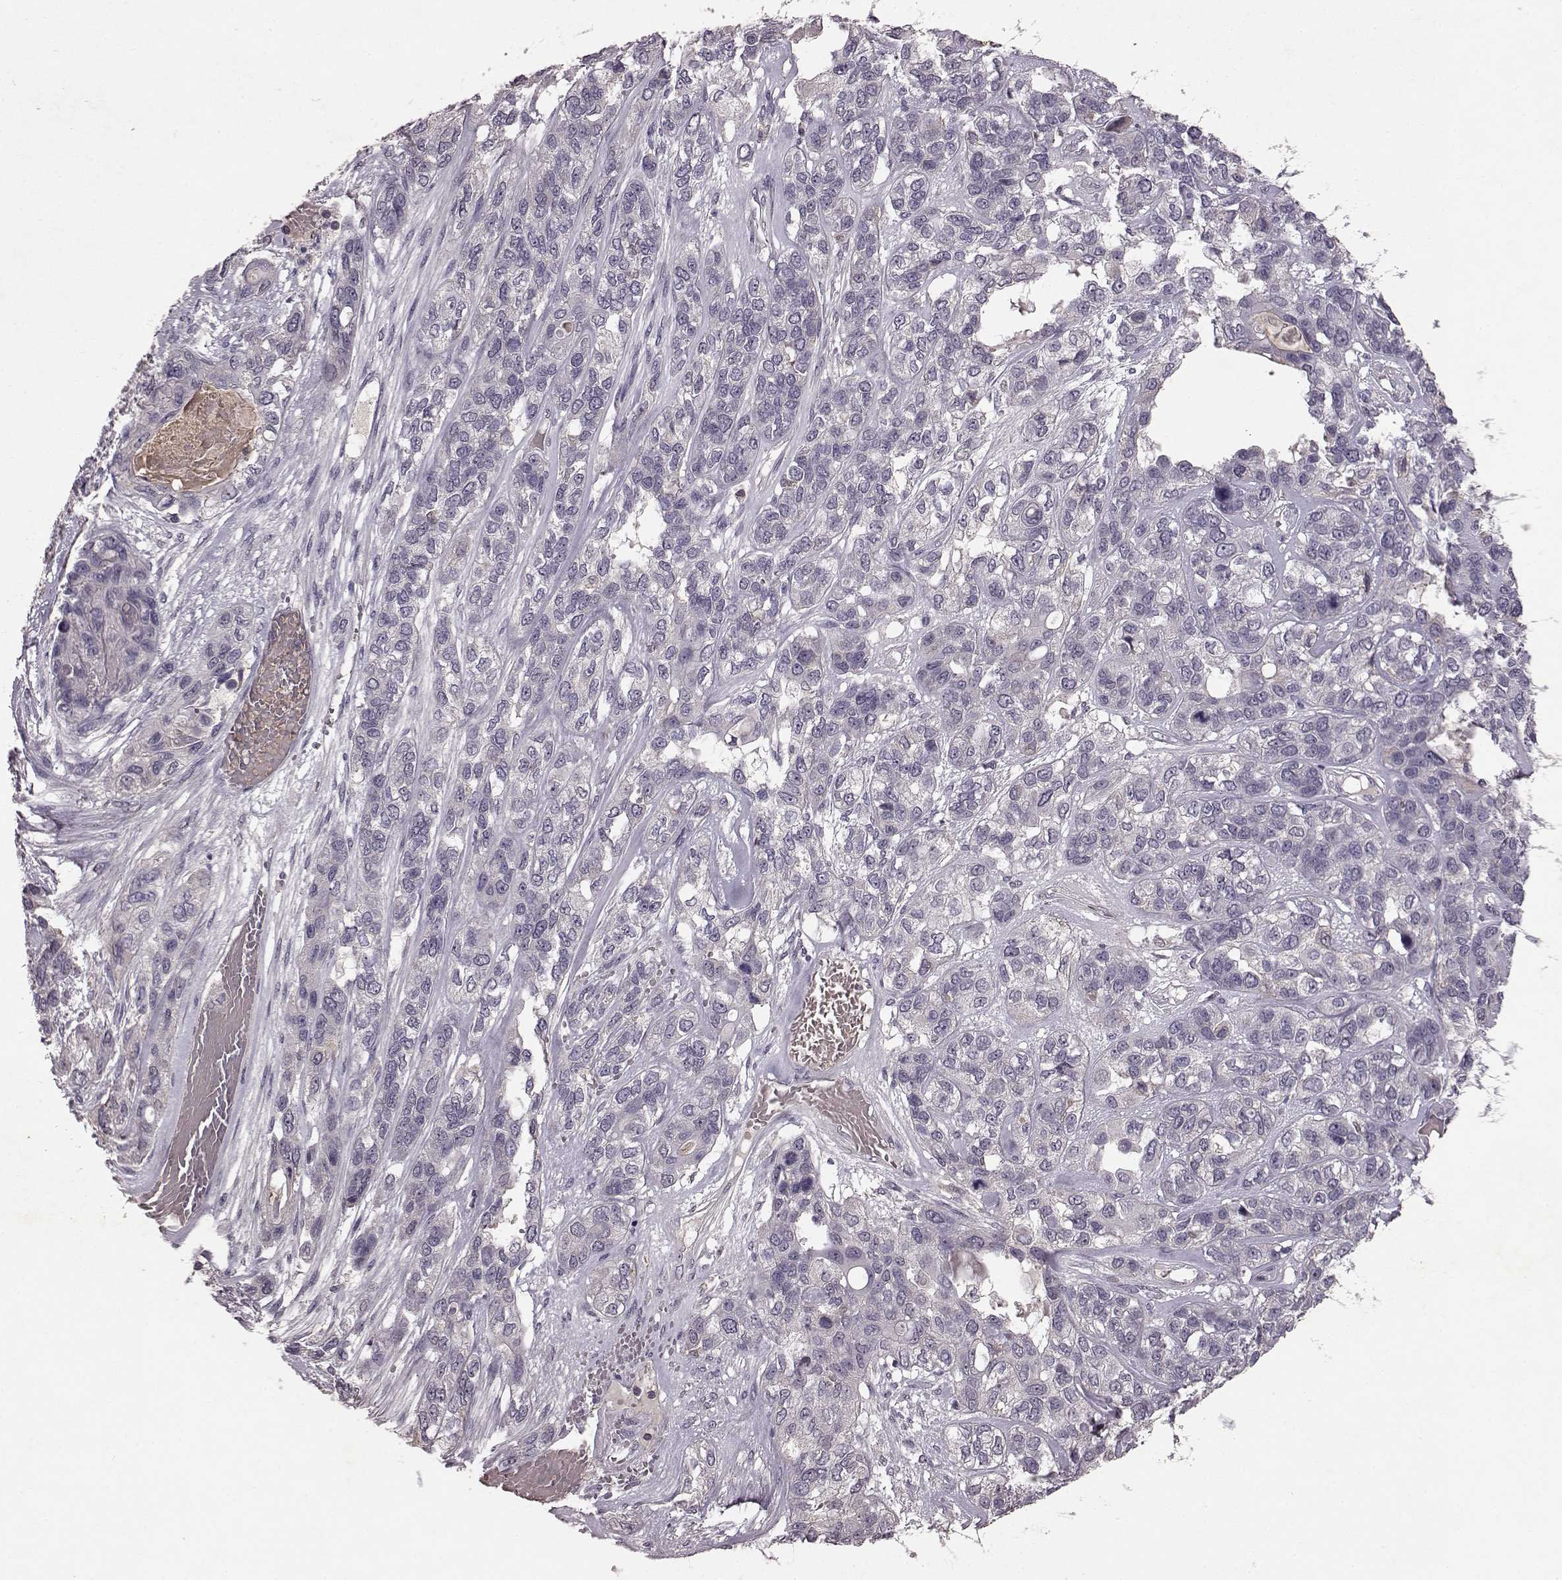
{"staining": {"intensity": "negative", "quantity": "none", "location": "none"}, "tissue": "lung cancer", "cell_type": "Tumor cells", "image_type": "cancer", "snomed": [{"axis": "morphology", "description": "Squamous cell carcinoma, NOS"}, {"axis": "topography", "description": "Lung"}], "caption": "Tumor cells are negative for brown protein staining in lung cancer (squamous cell carcinoma). The staining was performed using DAB to visualize the protein expression in brown, while the nuclei were stained in blue with hematoxylin (Magnification: 20x).", "gene": "FRRS1L", "patient": {"sex": "female", "age": 70}}